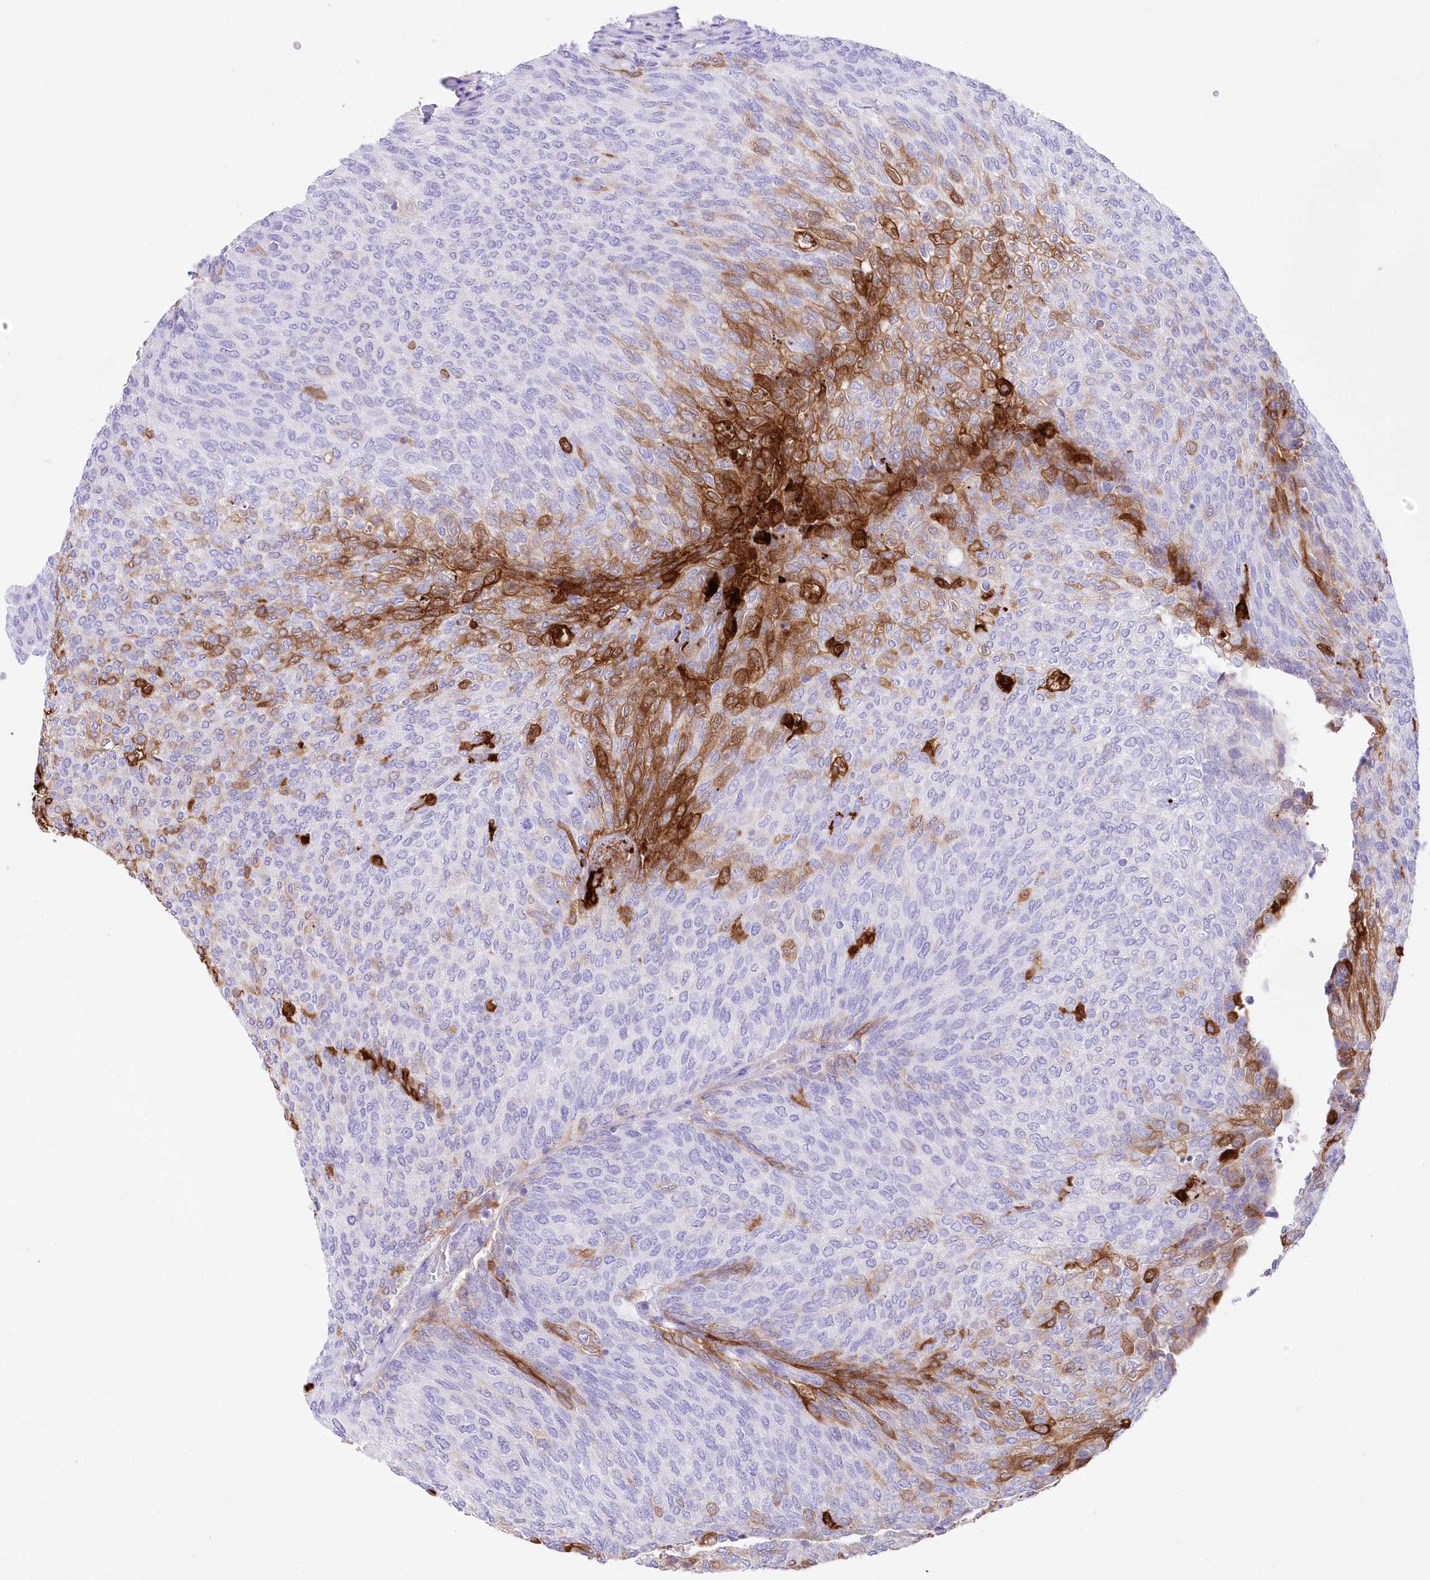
{"staining": {"intensity": "strong", "quantity": "<25%", "location": "cytoplasmic/membranous"}, "tissue": "urothelial cancer", "cell_type": "Tumor cells", "image_type": "cancer", "snomed": [{"axis": "morphology", "description": "Urothelial carcinoma, Low grade"}, {"axis": "topography", "description": "Urinary bladder"}], "caption": "The image demonstrates immunohistochemical staining of urothelial carcinoma (low-grade). There is strong cytoplasmic/membranous expression is seen in approximately <25% of tumor cells. (DAB = brown stain, brightfield microscopy at high magnification).", "gene": "DNAJC19", "patient": {"sex": "female", "age": 79}}